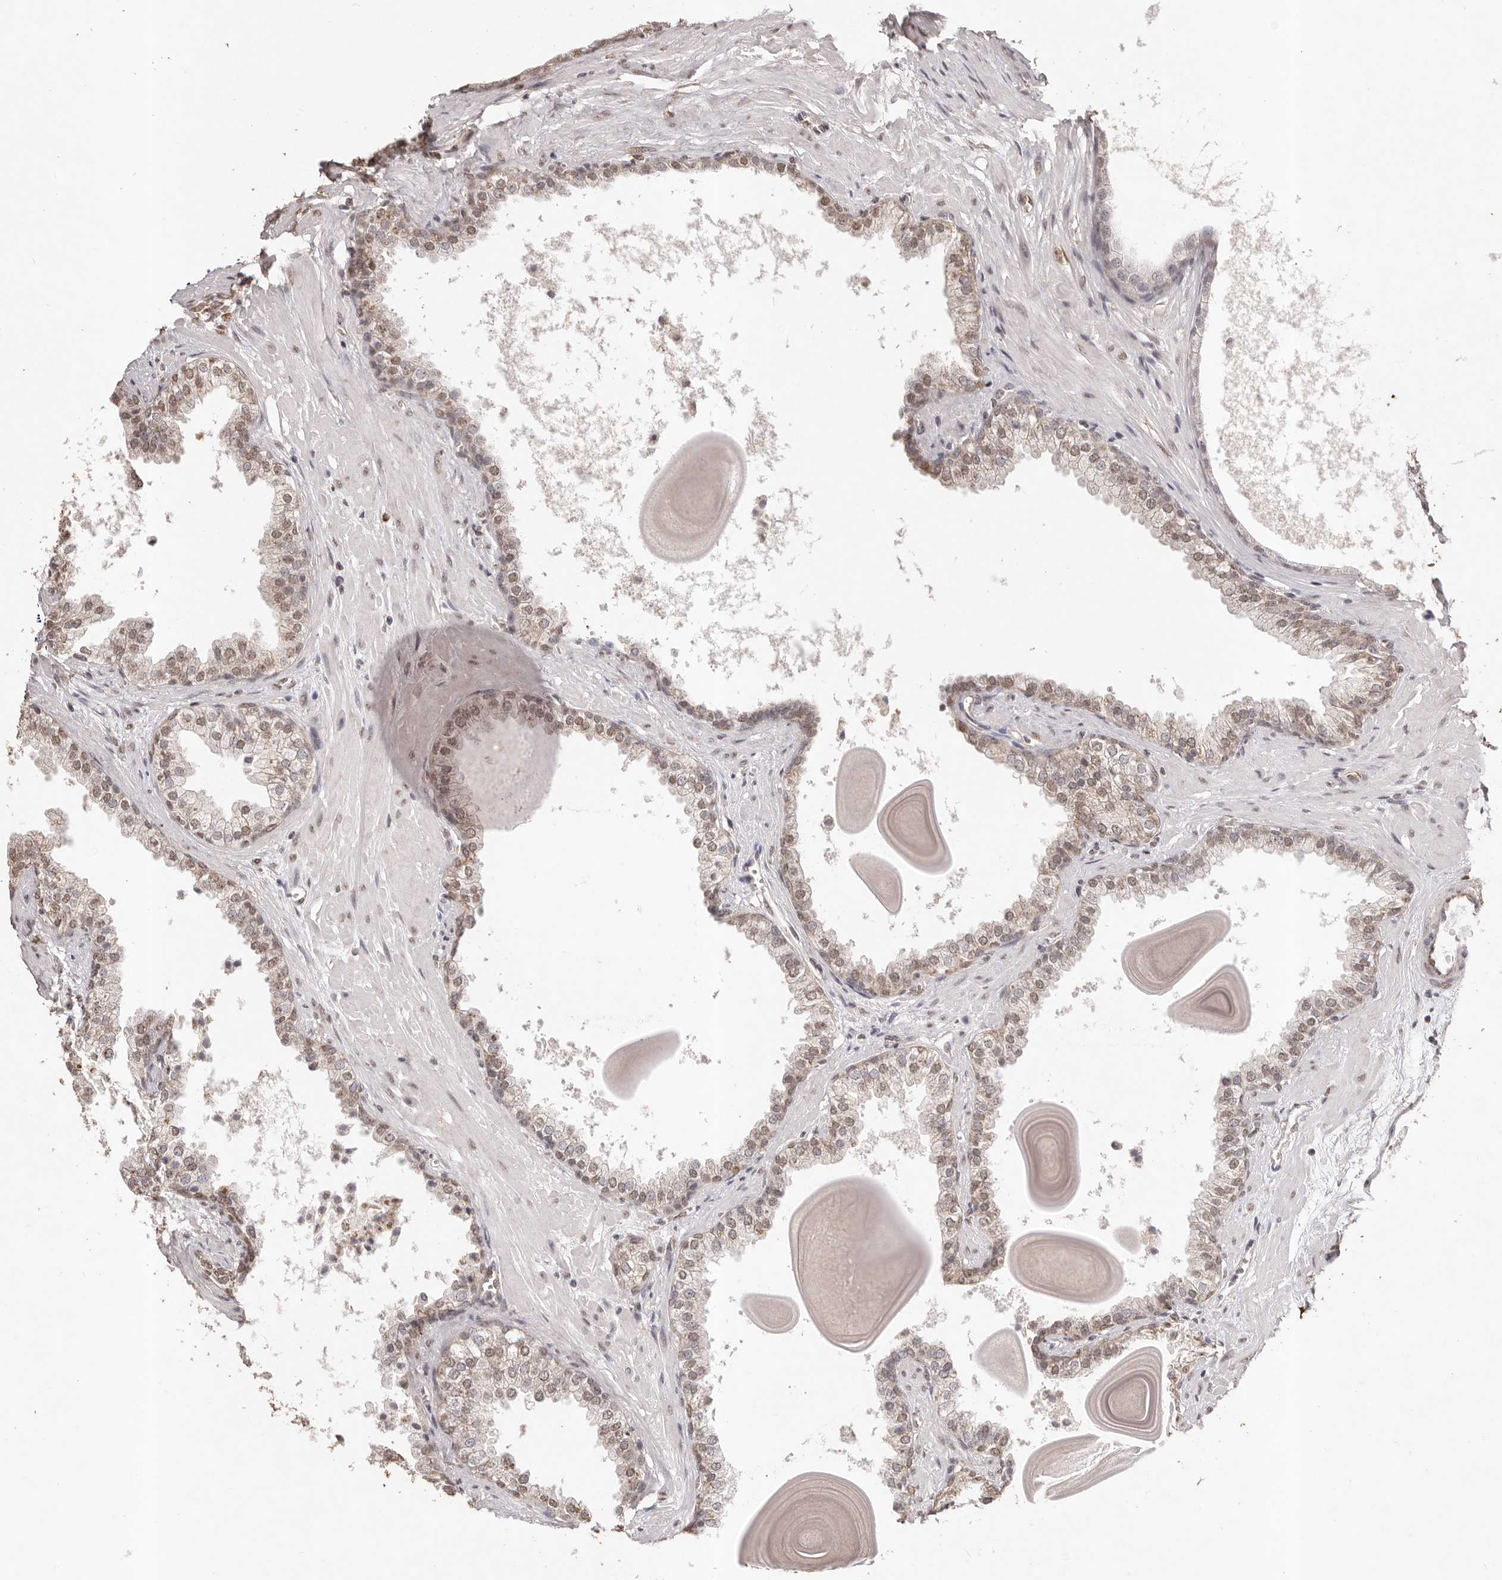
{"staining": {"intensity": "strong", "quantity": "25%-75%", "location": "cytoplasmic/membranous,nuclear"}, "tissue": "prostate", "cell_type": "Glandular cells", "image_type": "normal", "snomed": [{"axis": "morphology", "description": "Normal tissue, NOS"}, {"axis": "topography", "description": "Prostate"}], "caption": "Prostate stained with DAB IHC displays high levels of strong cytoplasmic/membranous,nuclear expression in about 25%-75% of glandular cells.", "gene": "RPS6KA5", "patient": {"sex": "male", "age": 48}}